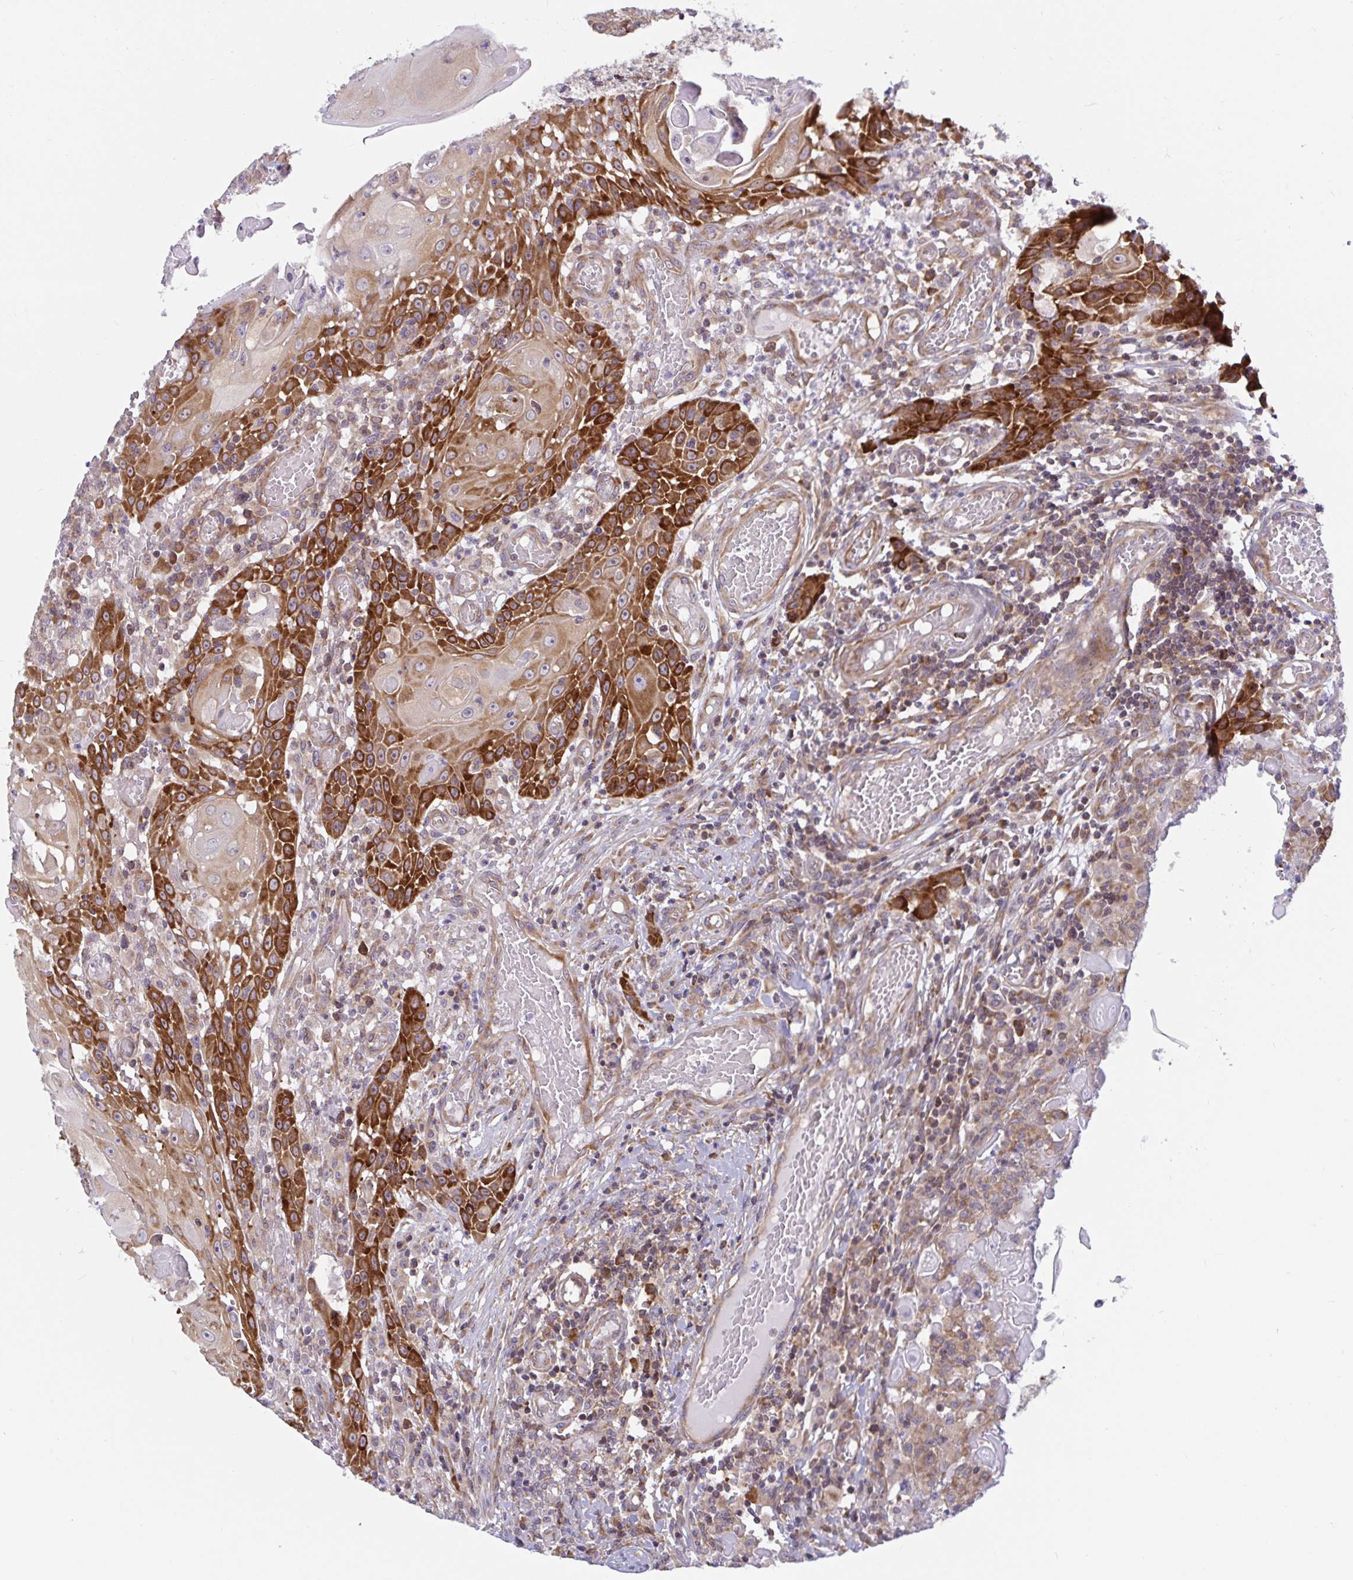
{"staining": {"intensity": "strong", "quantity": "25%-75%", "location": "cytoplasmic/membranous"}, "tissue": "head and neck cancer", "cell_type": "Tumor cells", "image_type": "cancer", "snomed": [{"axis": "morphology", "description": "Normal tissue, NOS"}, {"axis": "morphology", "description": "Squamous cell carcinoma, NOS"}, {"axis": "topography", "description": "Oral tissue"}, {"axis": "topography", "description": "Head-Neck"}], "caption": "An image showing strong cytoplasmic/membranous expression in approximately 25%-75% of tumor cells in head and neck cancer, as visualized by brown immunohistochemical staining.", "gene": "LARP1", "patient": {"sex": "female", "age": 55}}